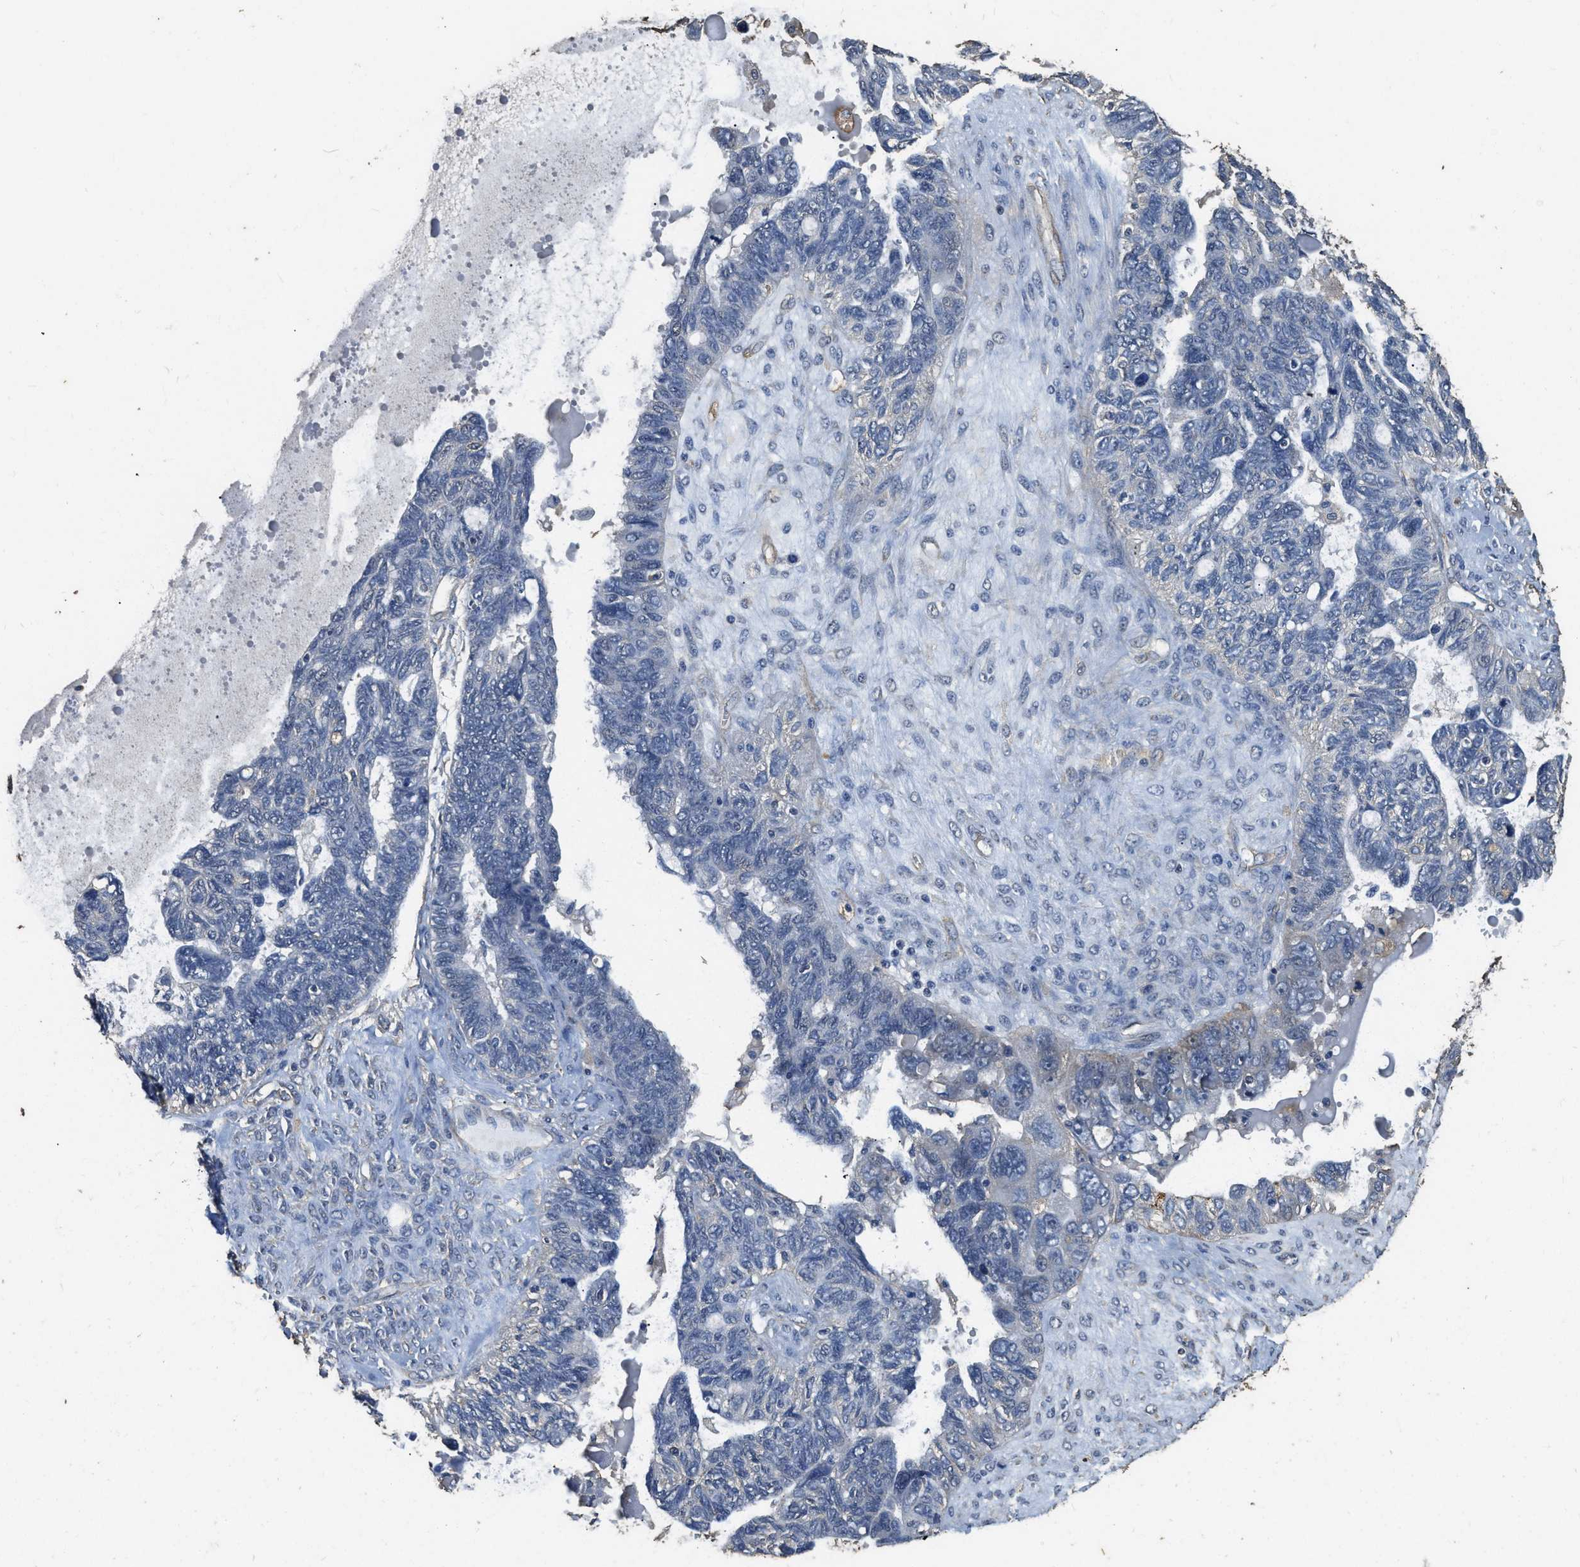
{"staining": {"intensity": "negative", "quantity": "none", "location": "none"}, "tissue": "ovarian cancer", "cell_type": "Tumor cells", "image_type": "cancer", "snomed": [{"axis": "morphology", "description": "Cystadenocarcinoma, serous, NOS"}, {"axis": "topography", "description": "Ovary"}], "caption": "Human serous cystadenocarcinoma (ovarian) stained for a protein using immunohistochemistry displays no staining in tumor cells.", "gene": "MIB1", "patient": {"sex": "female", "age": 79}}